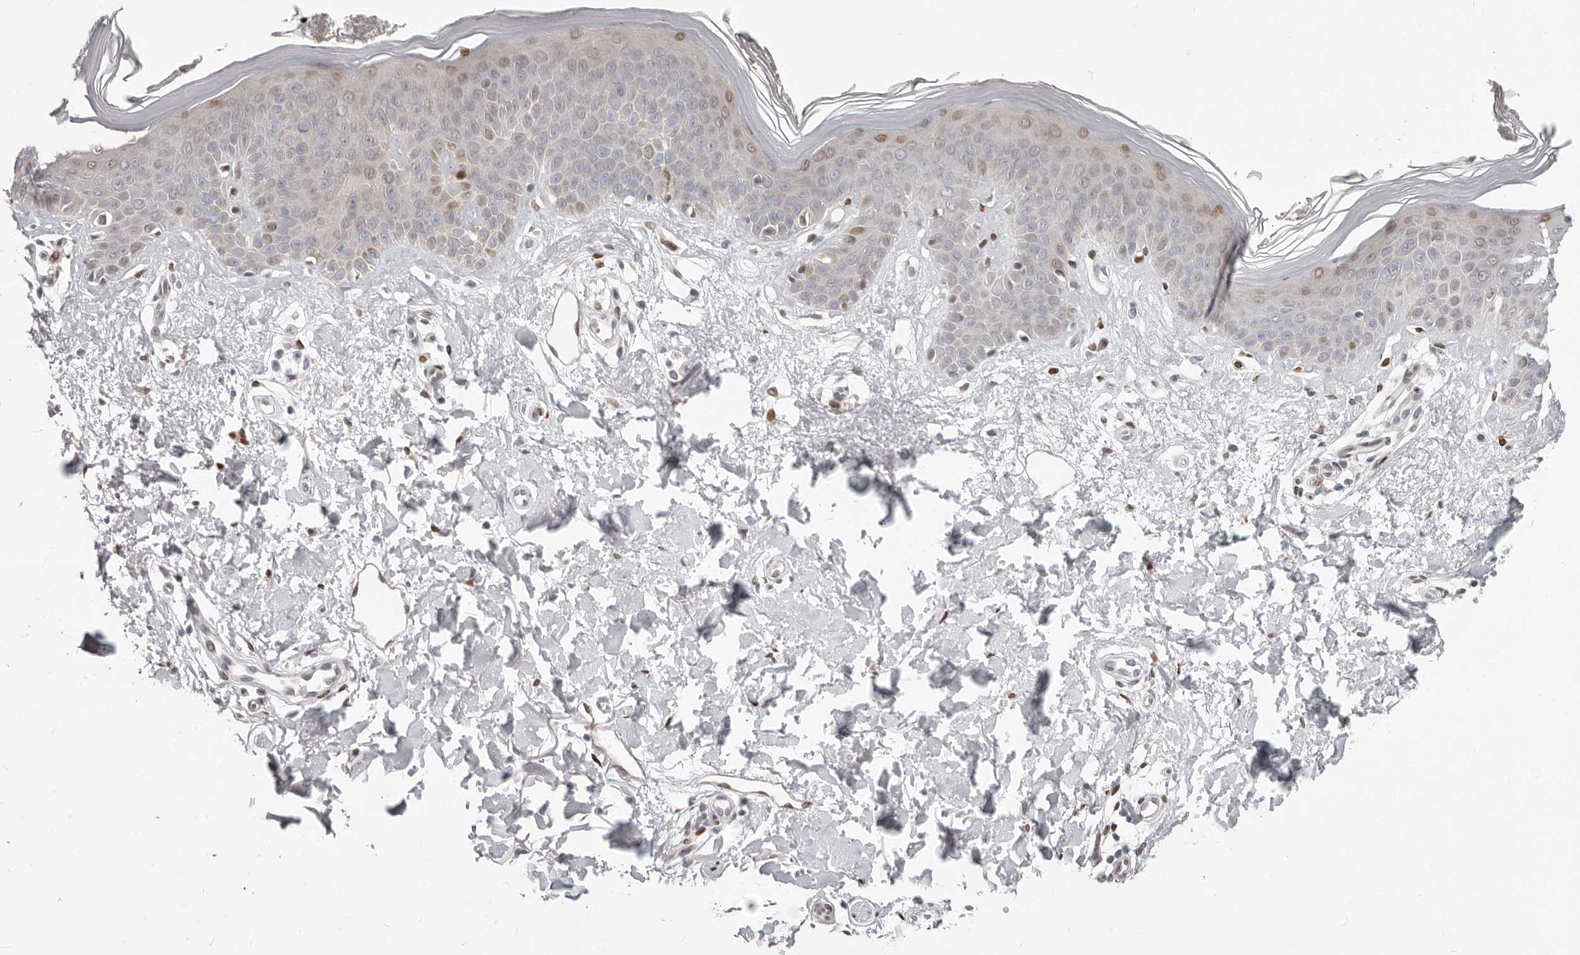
{"staining": {"intensity": "moderate", "quantity": "25%-75%", "location": "cytoplasmic/membranous"}, "tissue": "skin", "cell_type": "Fibroblasts", "image_type": "normal", "snomed": [{"axis": "morphology", "description": "Normal tissue, NOS"}, {"axis": "topography", "description": "Skin"}], "caption": "A micrograph of skin stained for a protein demonstrates moderate cytoplasmic/membranous brown staining in fibroblasts. Nuclei are stained in blue.", "gene": "SRP19", "patient": {"sex": "female", "age": 64}}